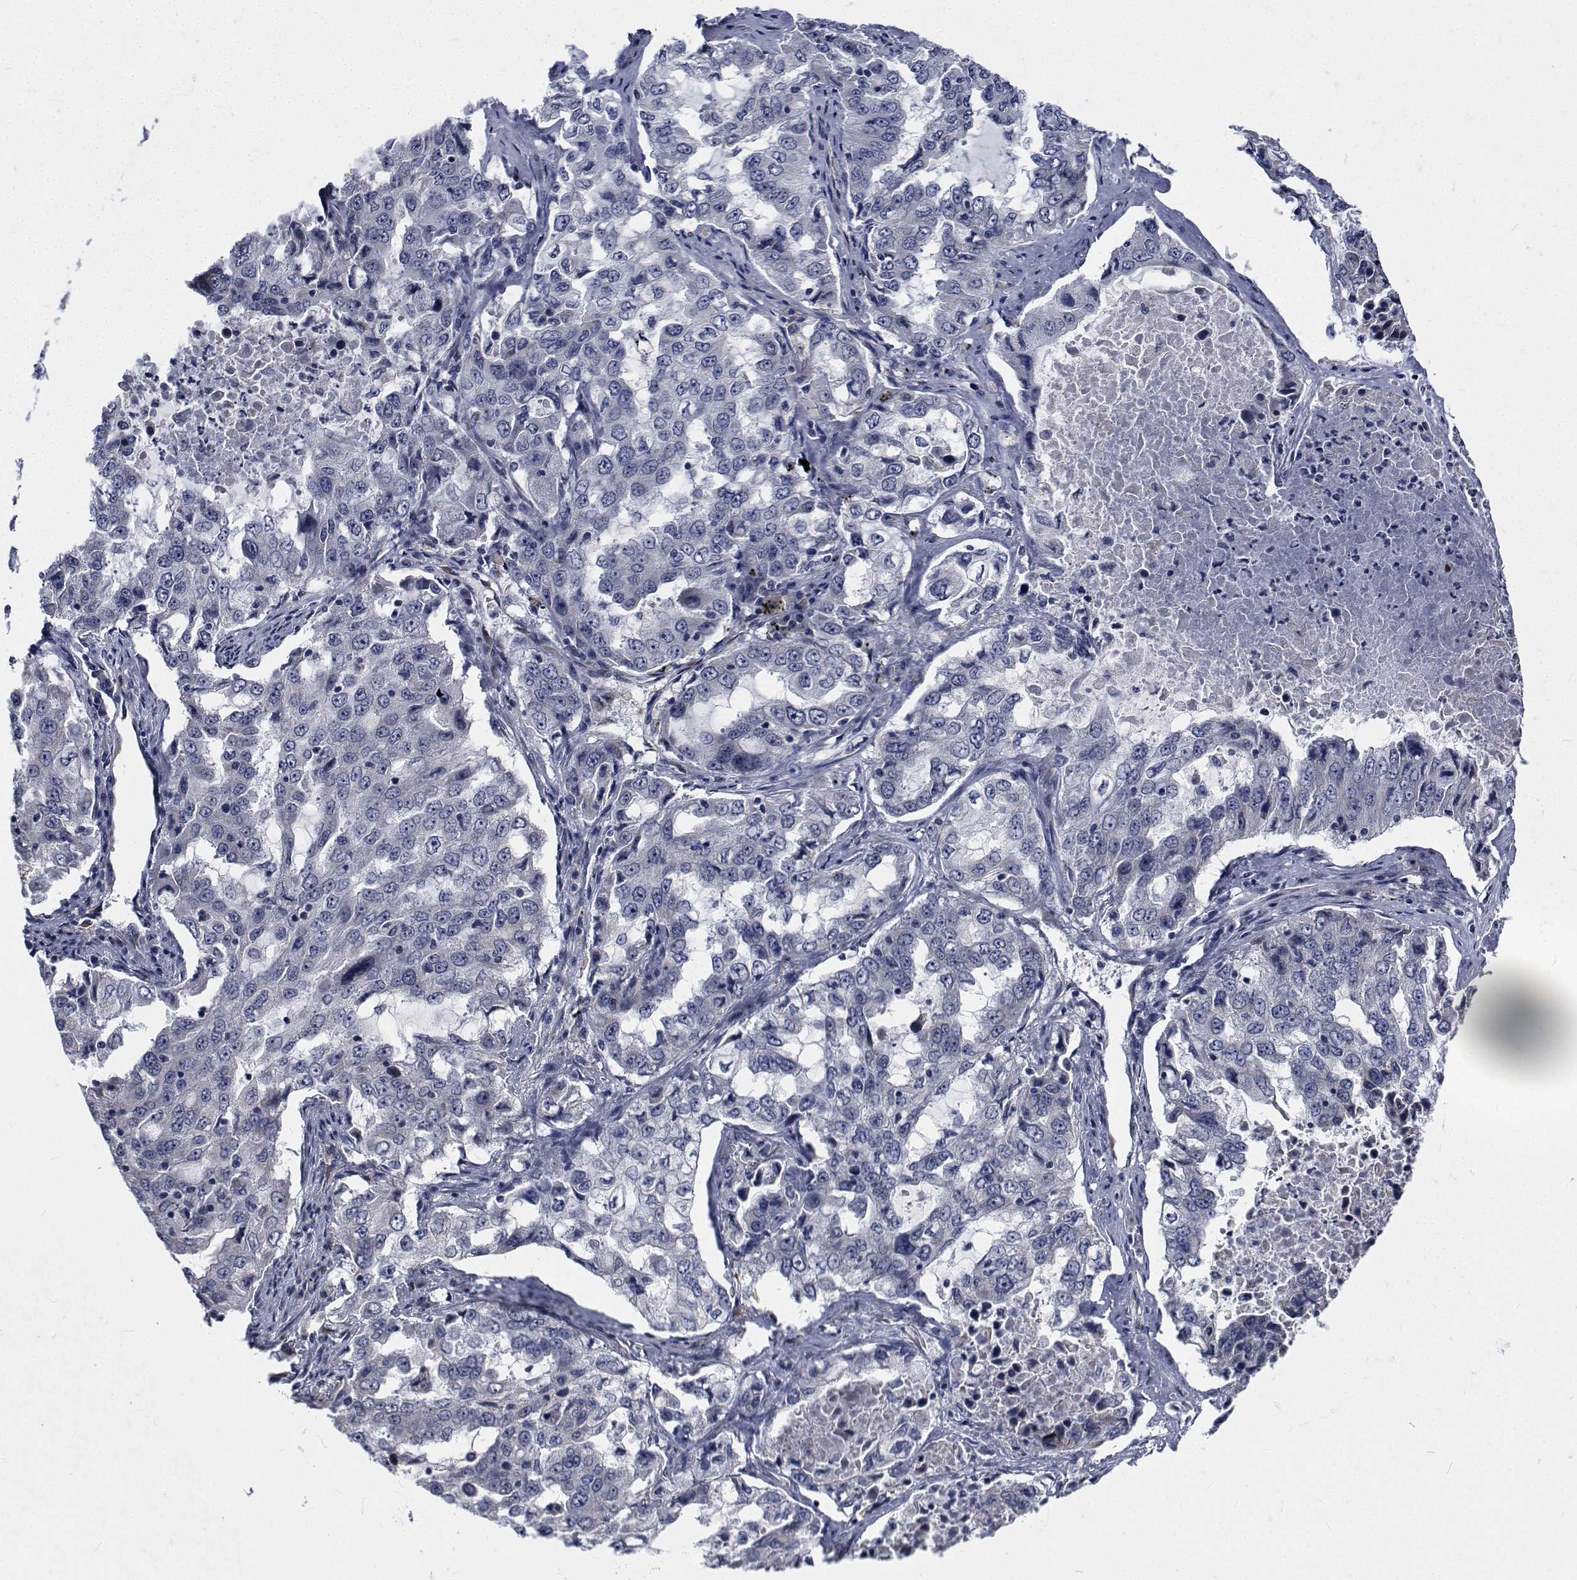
{"staining": {"intensity": "negative", "quantity": "none", "location": "none"}, "tissue": "lung cancer", "cell_type": "Tumor cells", "image_type": "cancer", "snomed": [{"axis": "morphology", "description": "Adenocarcinoma, NOS"}, {"axis": "topography", "description": "Lung"}], "caption": "IHC photomicrograph of neoplastic tissue: lung adenocarcinoma stained with DAB (3,3'-diaminobenzidine) reveals no significant protein expression in tumor cells.", "gene": "TTBK1", "patient": {"sex": "female", "age": 61}}